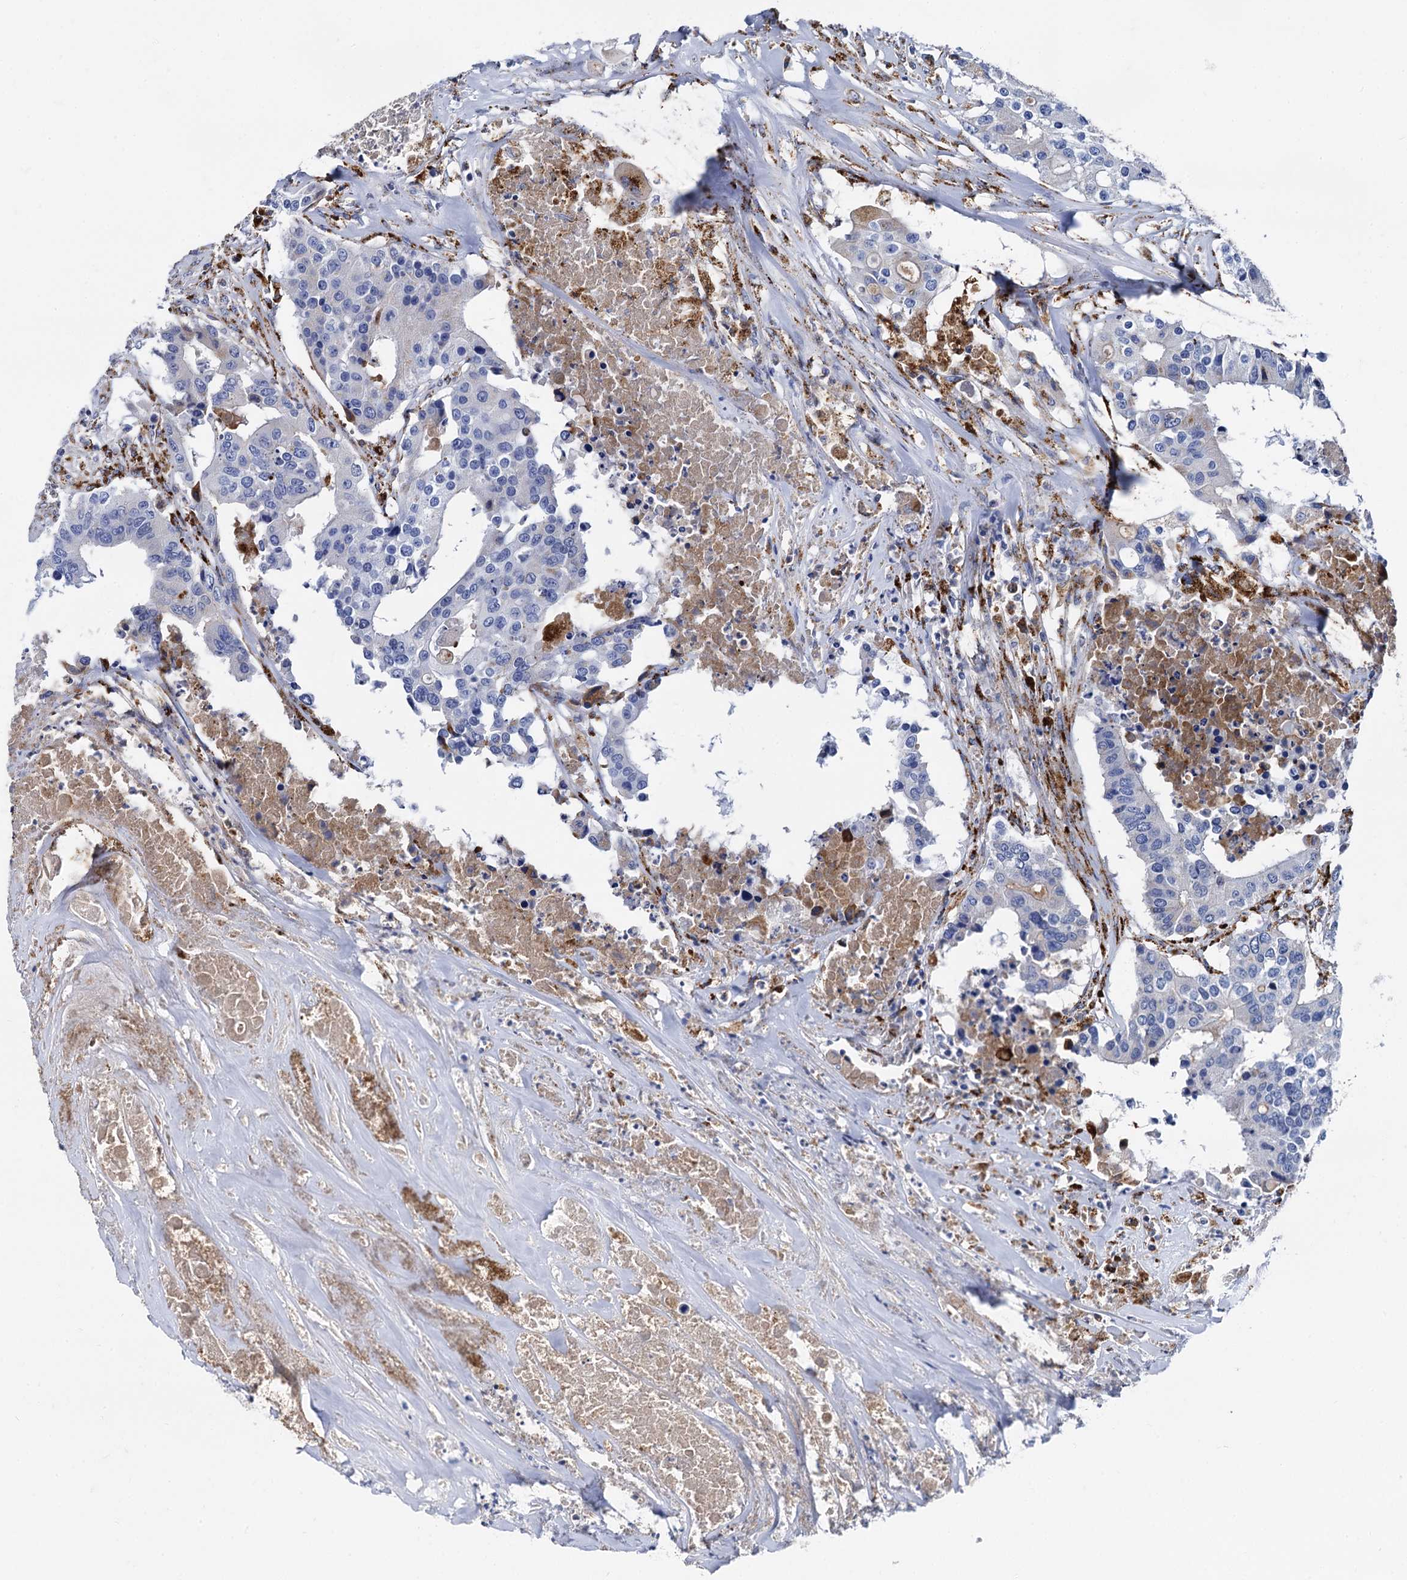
{"staining": {"intensity": "negative", "quantity": "none", "location": "none"}, "tissue": "colorectal cancer", "cell_type": "Tumor cells", "image_type": "cancer", "snomed": [{"axis": "morphology", "description": "Adenocarcinoma, NOS"}, {"axis": "topography", "description": "Colon"}], "caption": "Immunohistochemistry of colorectal cancer (adenocarcinoma) displays no staining in tumor cells.", "gene": "APOD", "patient": {"sex": "male", "age": 77}}